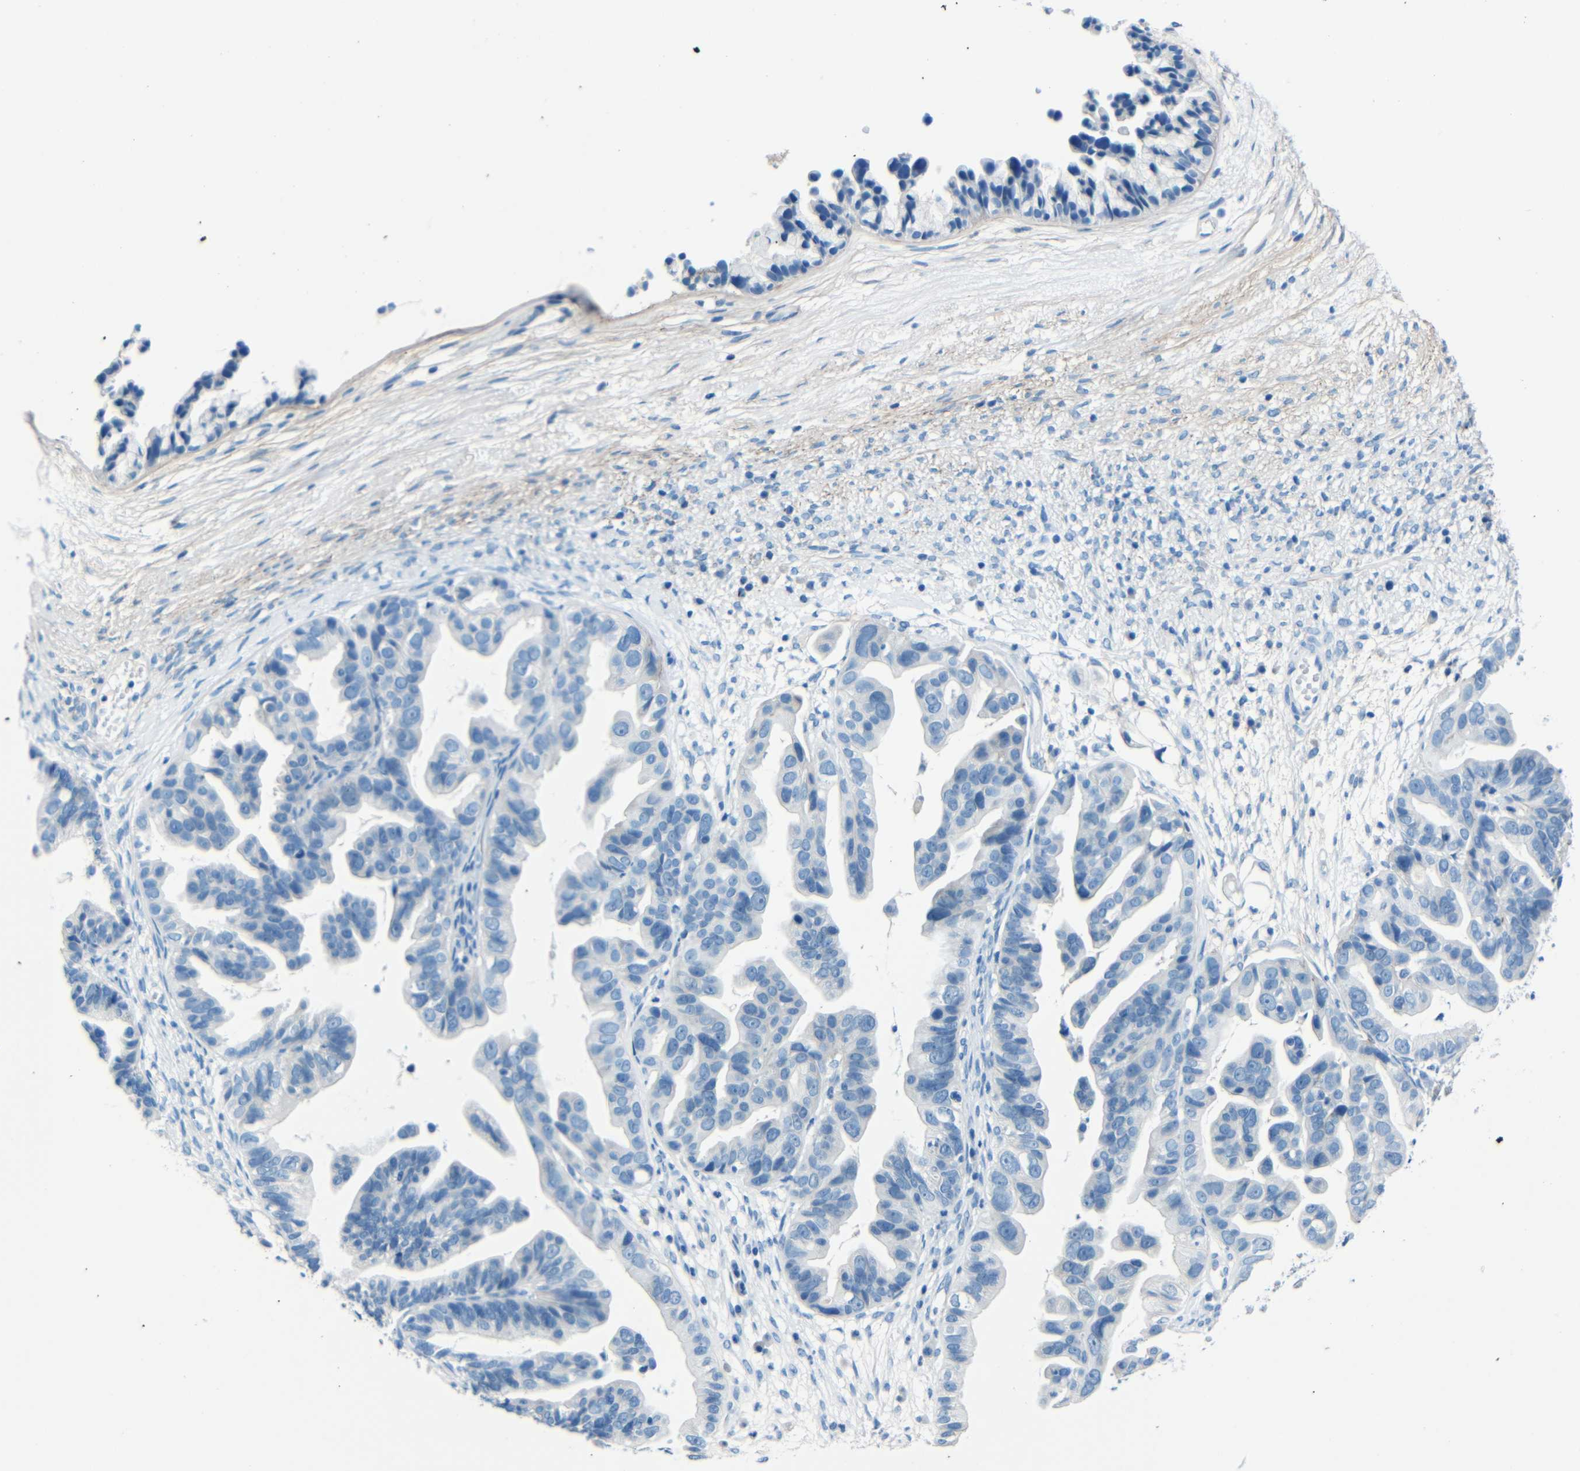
{"staining": {"intensity": "negative", "quantity": "none", "location": "none"}, "tissue": "ovarian cancer", "cell_type": "Tumor cells", "image_type": "cancer", "snomed": [{"axis": "morphology", "description": "Cystadenocarcinoma, serous, NOS"}, {"axis": "topography", "description": "Ovary"}], "caption": "Serous cystadenocarcinoma (ovarian) was stained to show a protein in brown. There is no significant staining in tumor cells.", "gene": "FBN2", "patient": {"sex": "female", "age": 56}}